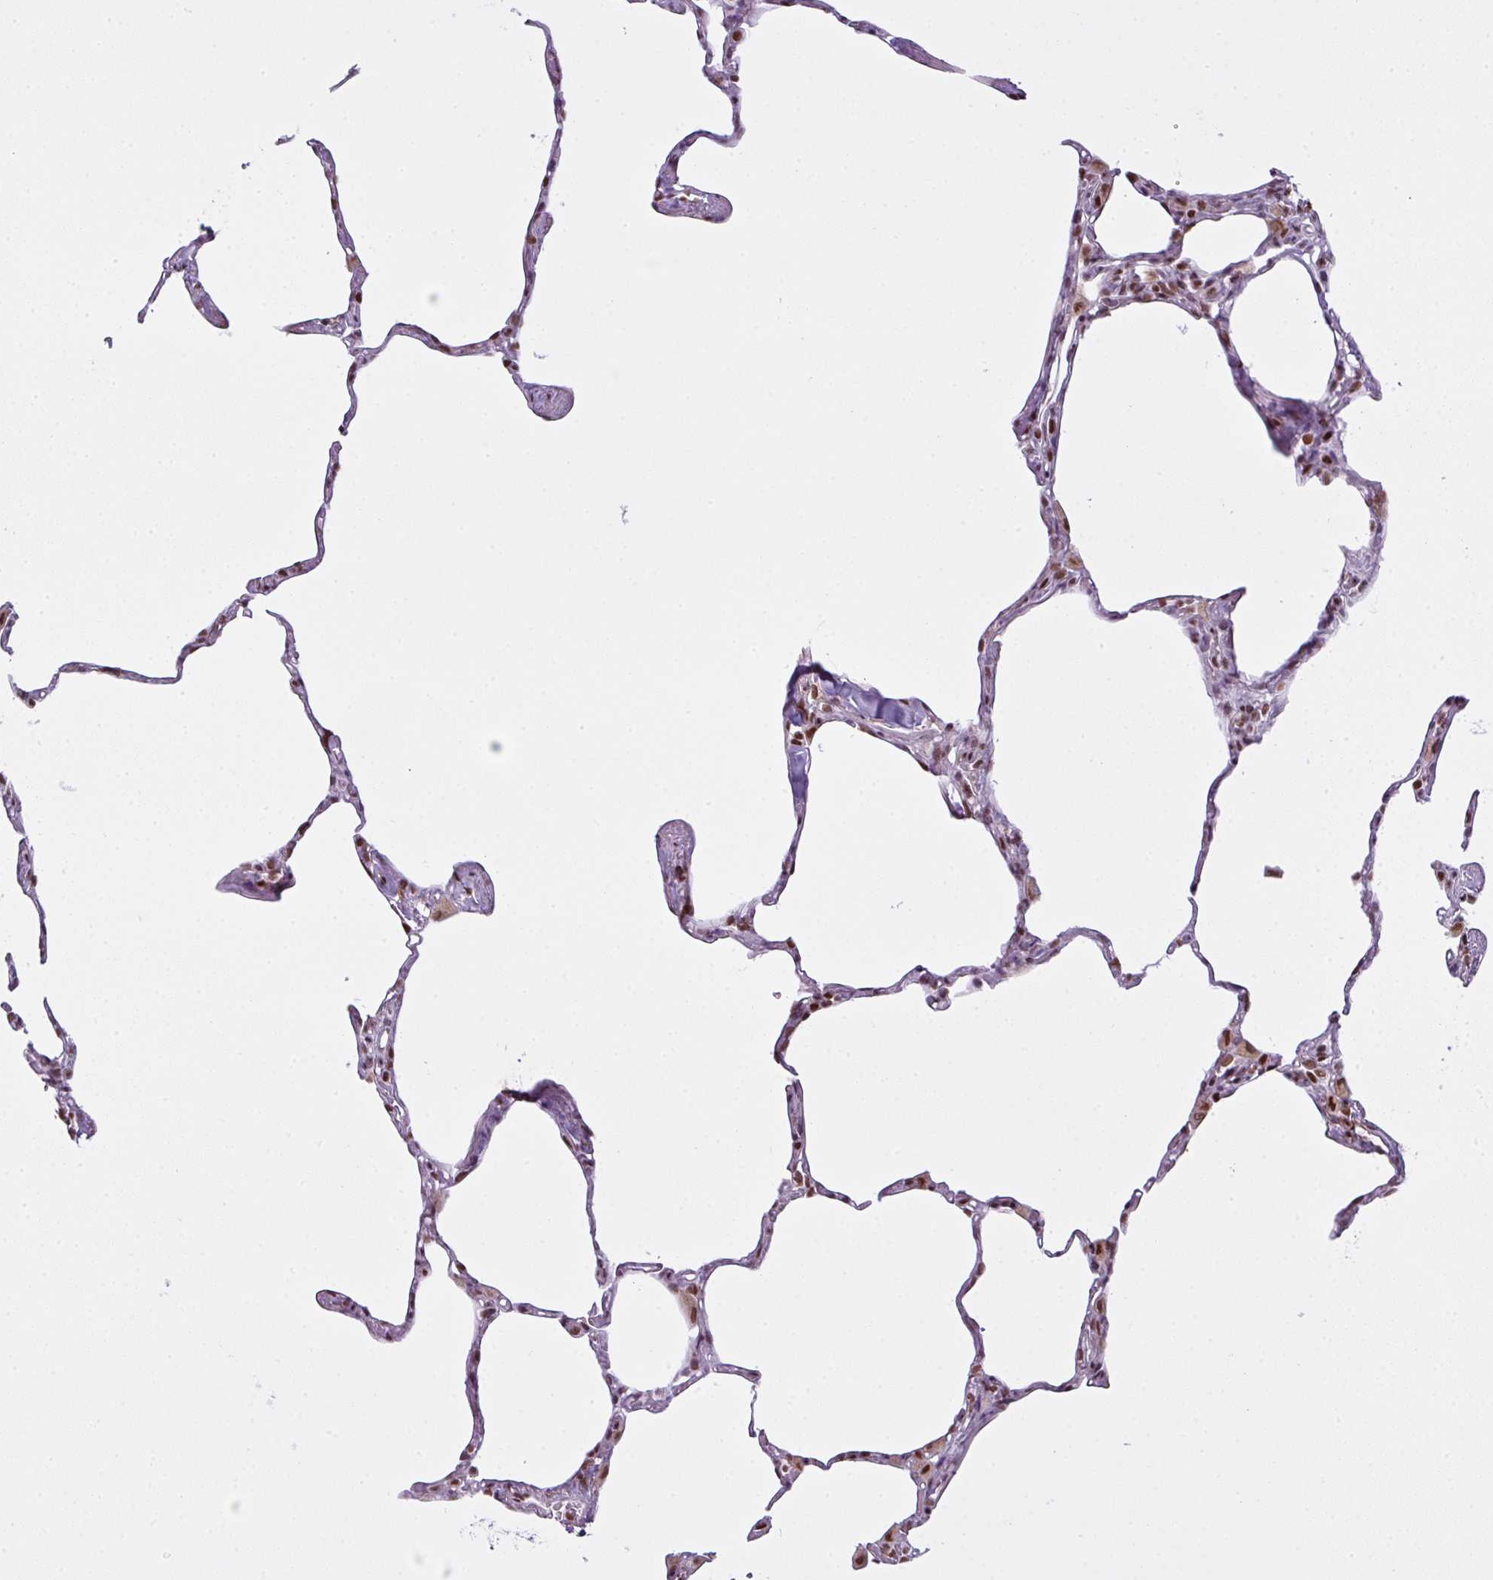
{"staining": {"intensity": "strong", "quantity": "25%-75%", "location": "nuclear"}, "tissue": "lung", "cell_type": "Alveolar cells", "image_type": "normal", "snomed": [{"axis": "morphology", "description": "Normal tissue, NOS"}, {"axis": "topography", "description": "Lung"}], "caption": "The immunohistochemical stain labels strong nuclear staining in alveolar cells of normal lung. The protein is stained brown, and the nuclei are stained in blue (DAB (3,3'-diaminobenzidine) IHC with brightfield microscopy, high magnification).", "gene": "ARL6IP4", "patient": {"sex": "male", "age": 65}}